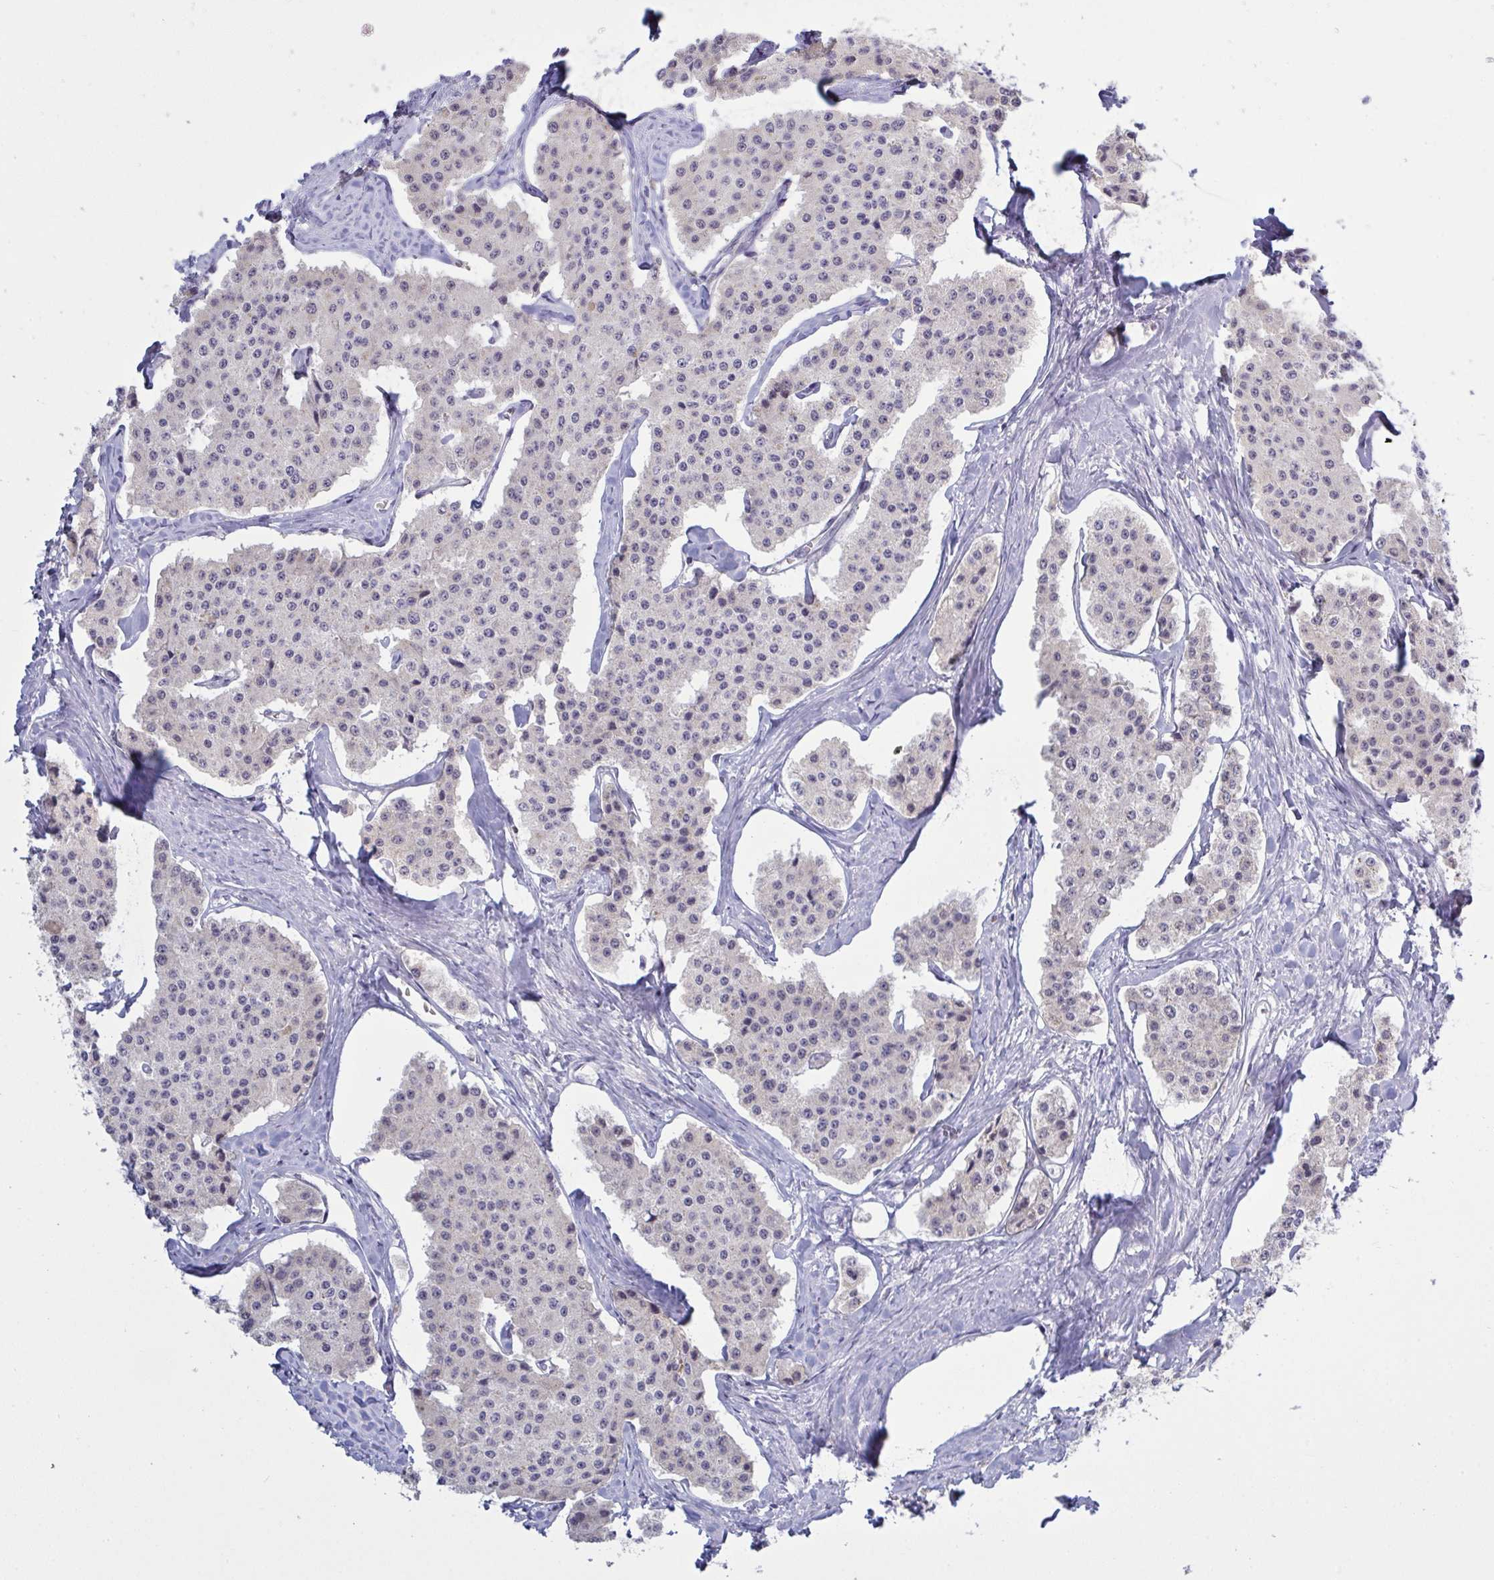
{"staining": {"intensity": "negative", "quantity": "none", "location": "none"}, "tissue": "carcinoid", "cell_type": "Tumor cells", "image_type": "cancer", "snomed": [{"axis": "morphology", "description": "Carcinoid, malignant, NOS"}, {"axis": "topography", "description": "Small intestine"}], "caption": "Human malignant carcinoid stained for a protein using immunohistochemistry displays no positivity in tumor cells.", "gene": "ZNF784", "patient": {"sex": "female", "age": 65}}